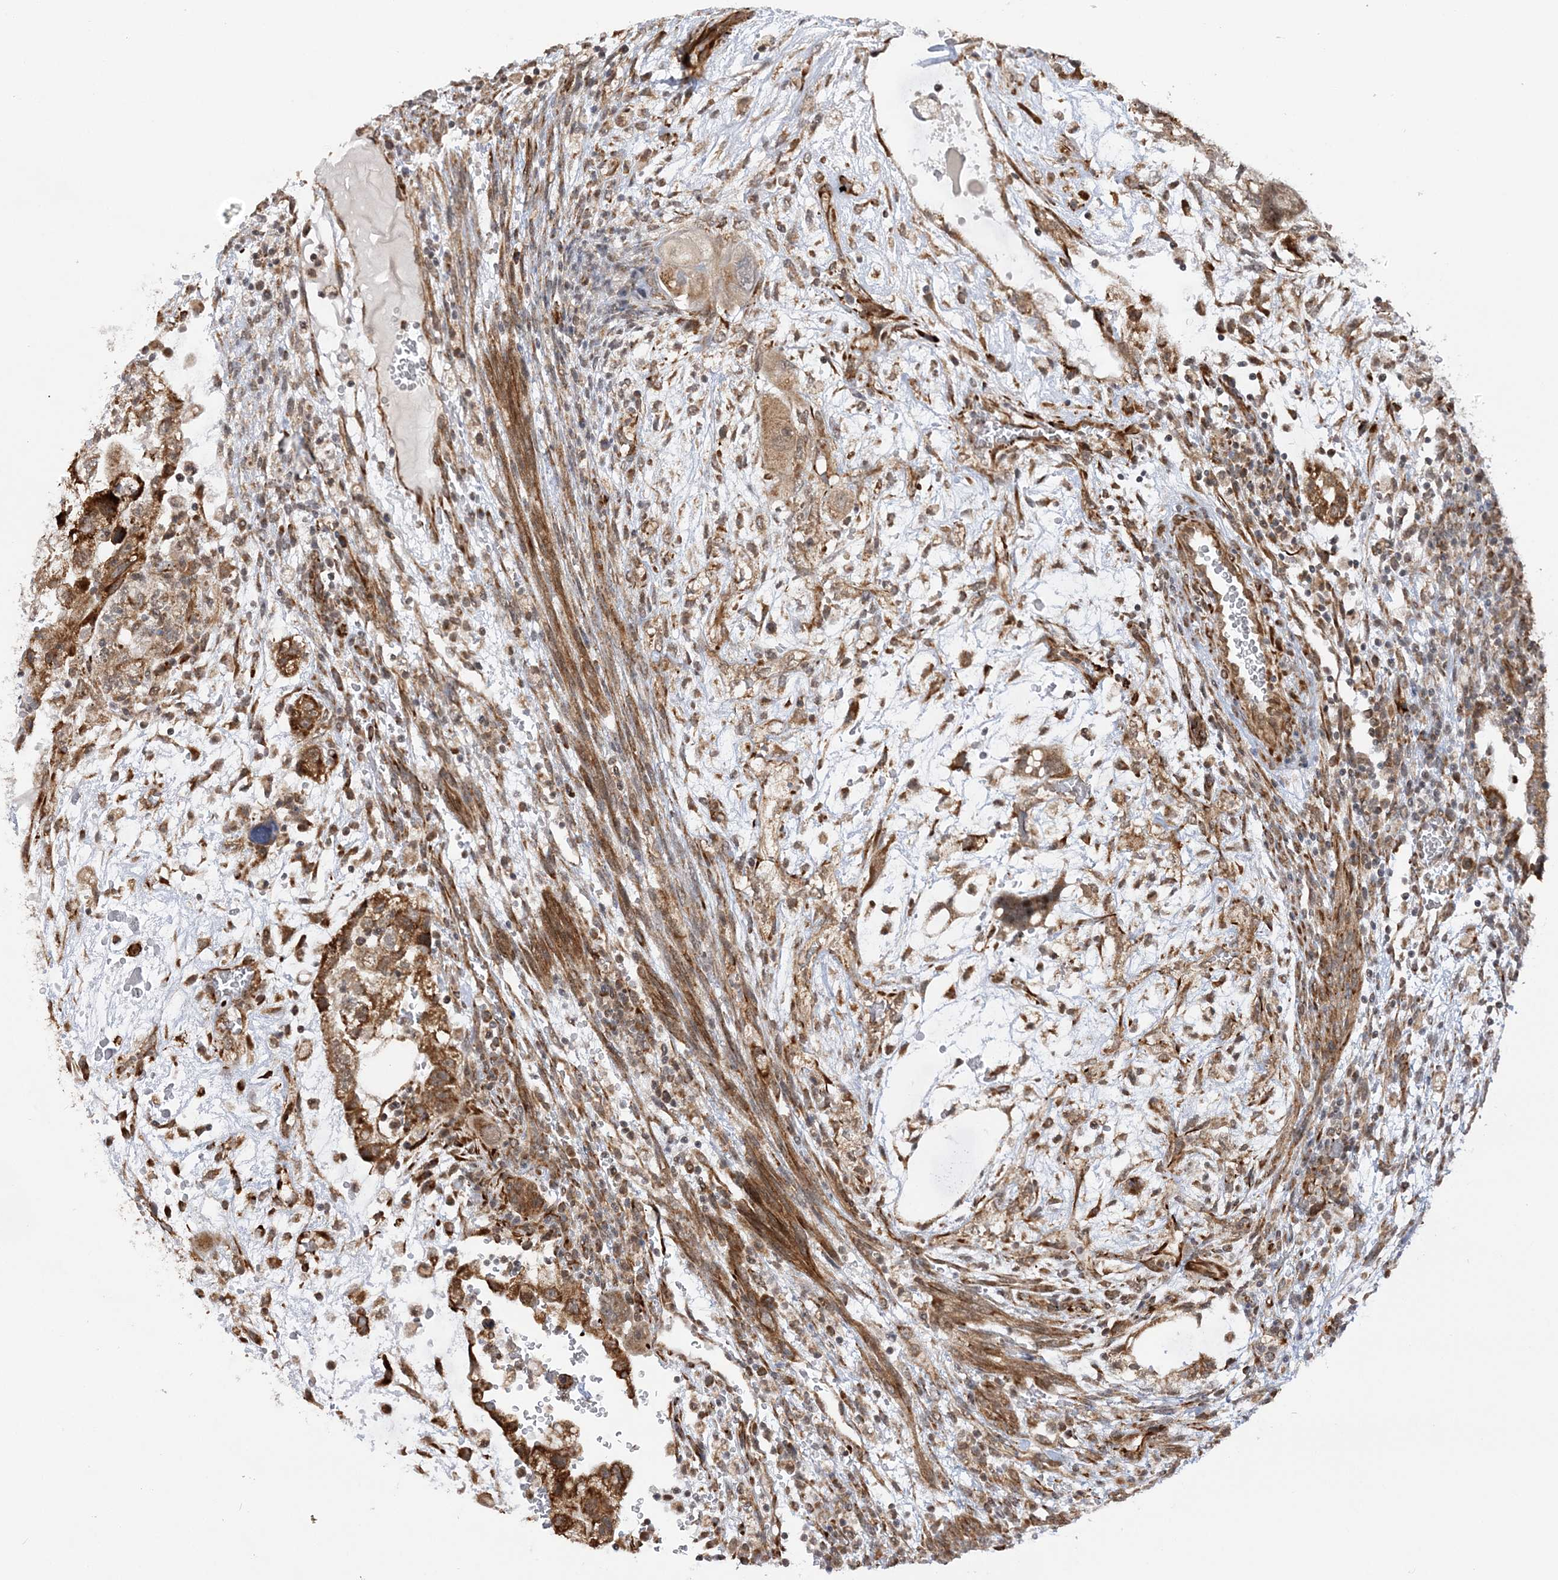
{"staining": {"intensity": "moderate", "quantity": ">75%", "location": "cytoplasmic/membranous"}, "tissue": "testis cancer", "cell_type": "Tumor cells", "image_type": "cancer", "snomed": [{"axis": "morphology", "description": "Carcinoma, Embryonal, NOS"}, {"axis": "topography", "description": "Testis"}], "caption": "Protein positivity by IHC exhibits moderate cytoplasmic/membranous staining in approximately >75% of tumor cells in testis embryonal carcinoma.", "gene": "MRPL47", "patient": {"sex": "male", "age": 36}}